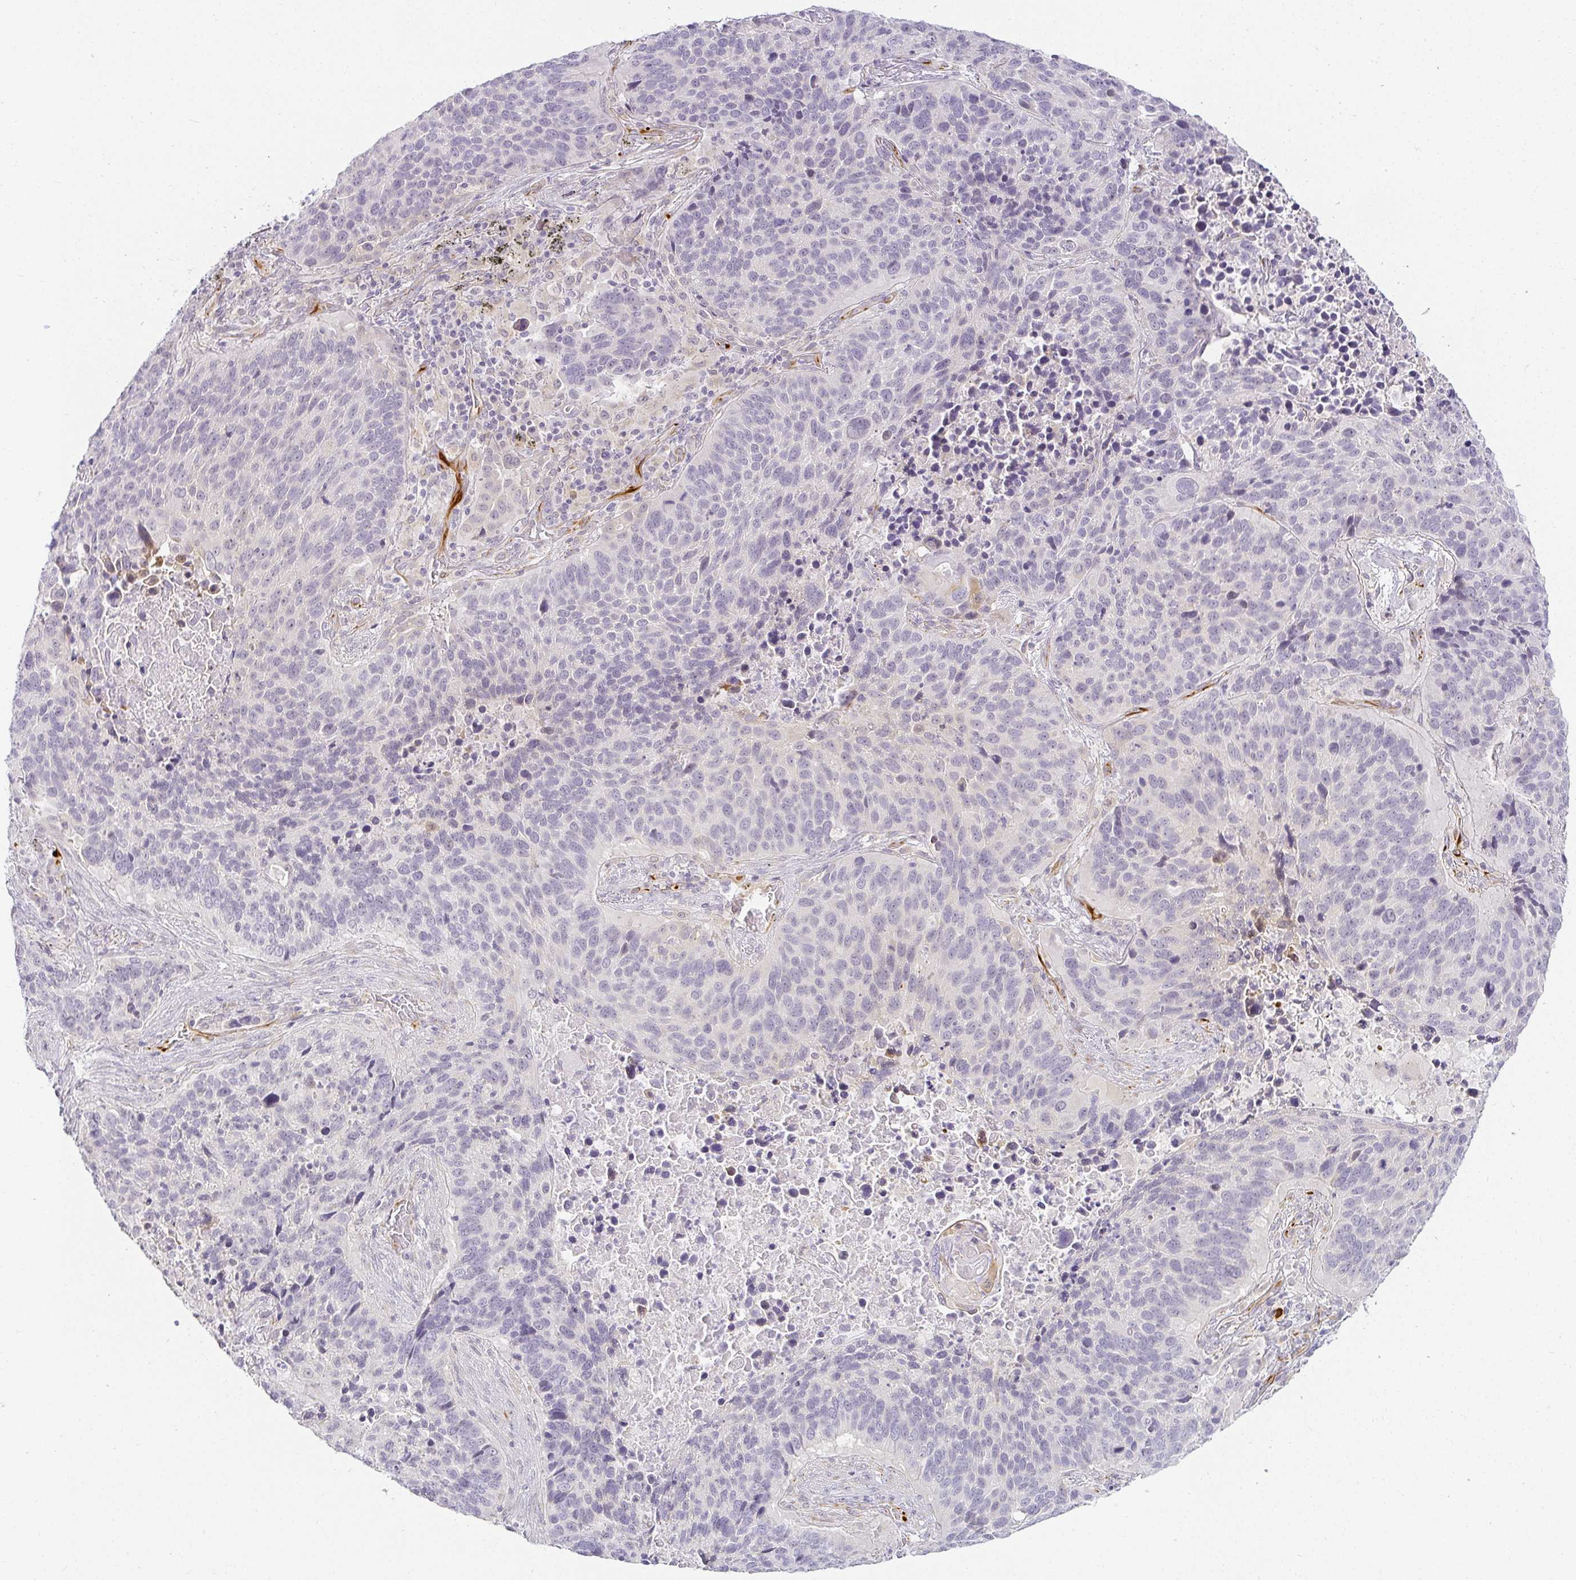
{"staining": {"intensity": "negative", "quantity": "none", "location": "none"}, "tissue": "lung cancer", "cell_type": "Tumor cells", "image_type": "cancer", "snomed": [{"axis": "morphology", "description": "Squamous cell carcinoma, NOS"}, {"axis": "topography", "description": "Lung"}], "caption": "Lung cancer was stained to show a protein in brown. There is no significant expression in tumor cells.", "gene": "ACAN", "patient": {"sex": "male", "age": 68}}